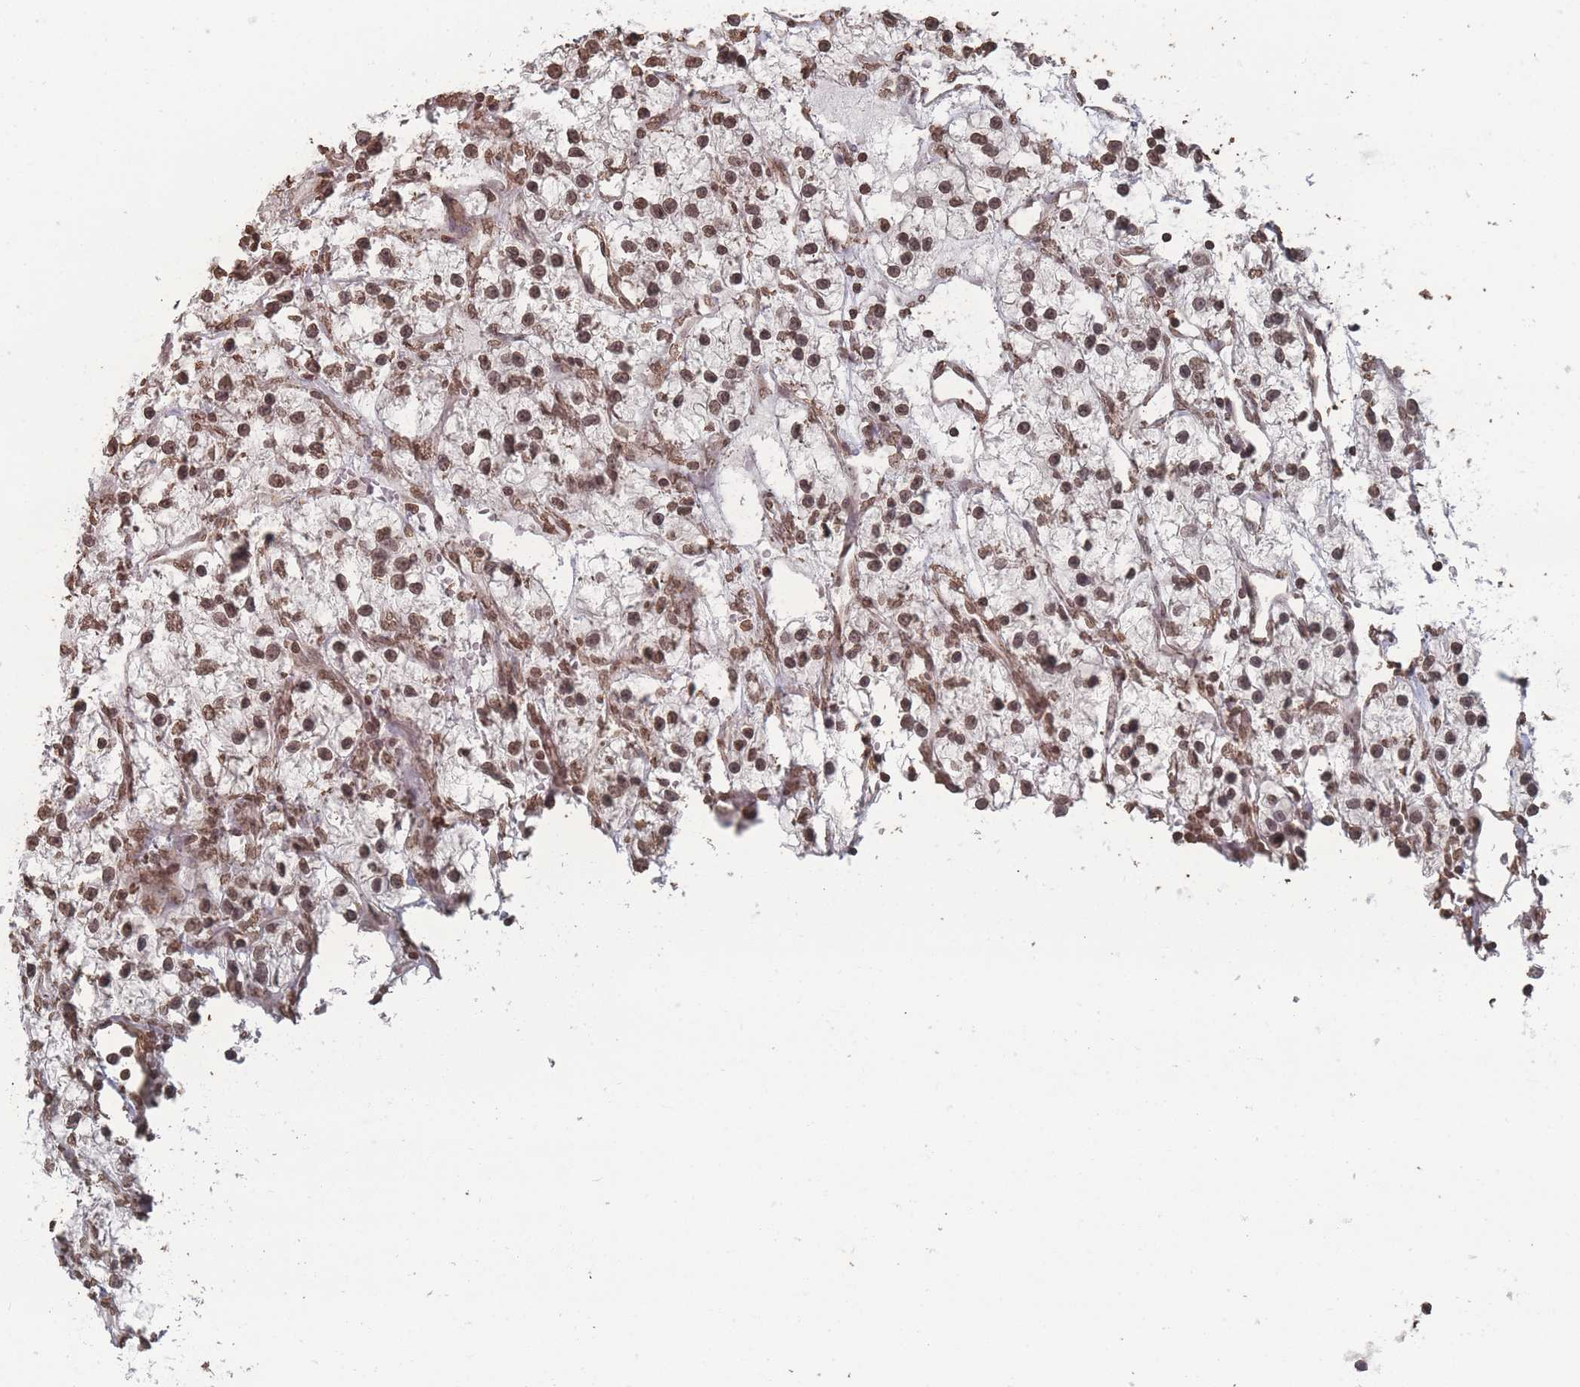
{"staining": {"intensity": "moderate", "quantity": ">75%", "location": "nuclear"}, "tissue": "renal cancer", "cell_type": "Tumor cells", "image_type": "cancer", "snomed": [{"axis": "morphology", "description": "Adenocarcinoma, NOS"}, {"axis": "topography", "description": "Kidney"}], "caption": "Renal adenocarcinoma was stained to show a protein in brown. There is medium levels of moderate nuclear staining in about >75% of tumor cells.", "gene": "PLEKHG5", "patient": {"sex": "female", "age": 57}}